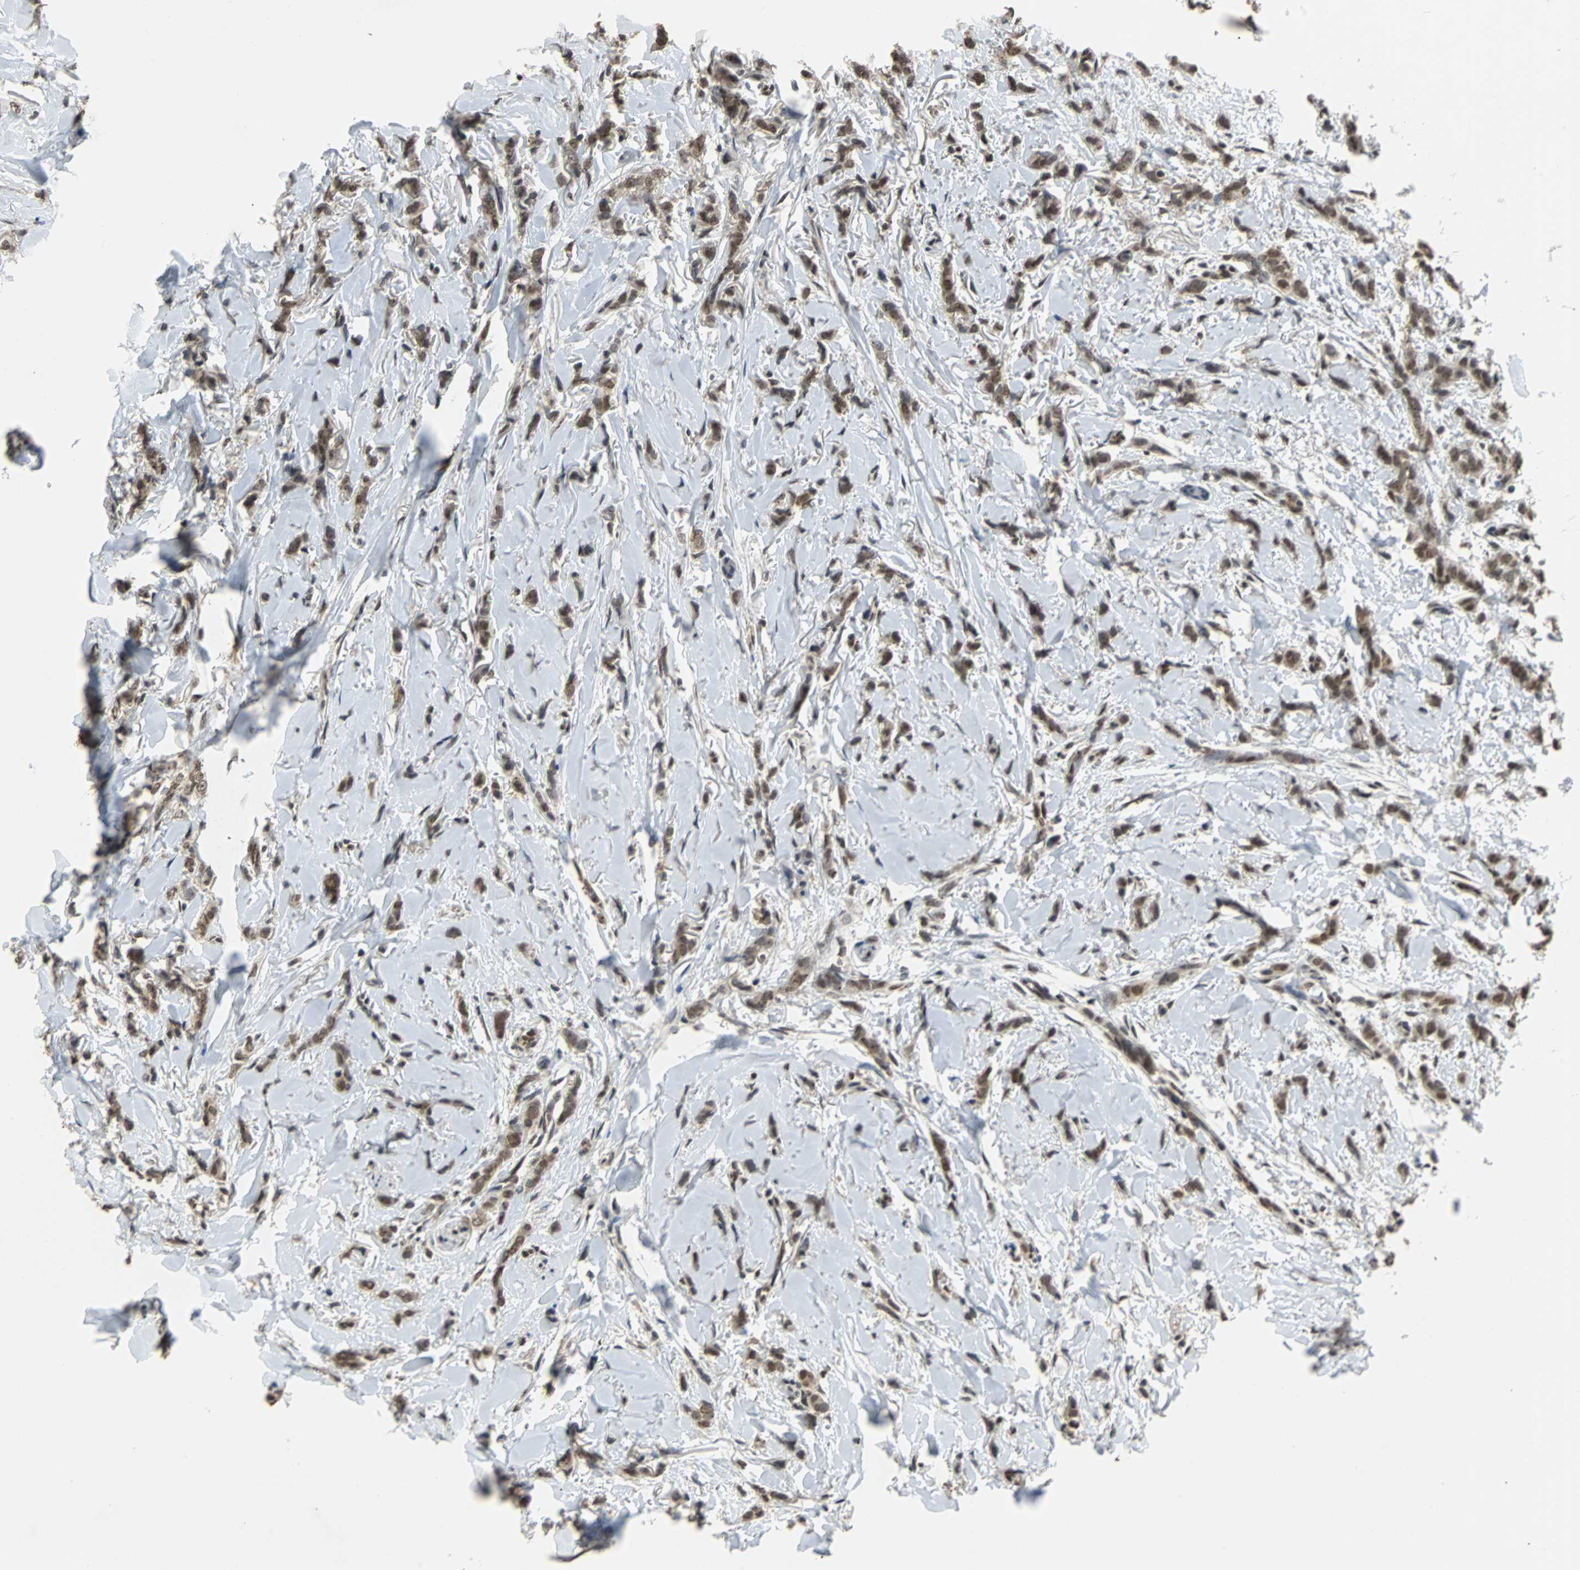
{"staining": {"intensity": "moderate", "quantity": ">75%", "location": "cytoplasmic/membranous,nuclear"}, "tissue": "breast cancer", "cell_type": "Tumor cells", "image_type": "cancer", "snomed": [{"axis": "morphology", "description": "Lobular carcinoma"}, {"axis": "topography", "description": "Skin"}, {"axis": "topography", "description": "Breast"}], "caption": "Immunohistochemical staining of human lobular carcinoma (breast) exhibits moderate cytoplasmic/membranous and nuclear protein positivity in approximately >75% of tumor cells.", "gene": "PHC1", "patient": {"sex": "female", "age": 46}}